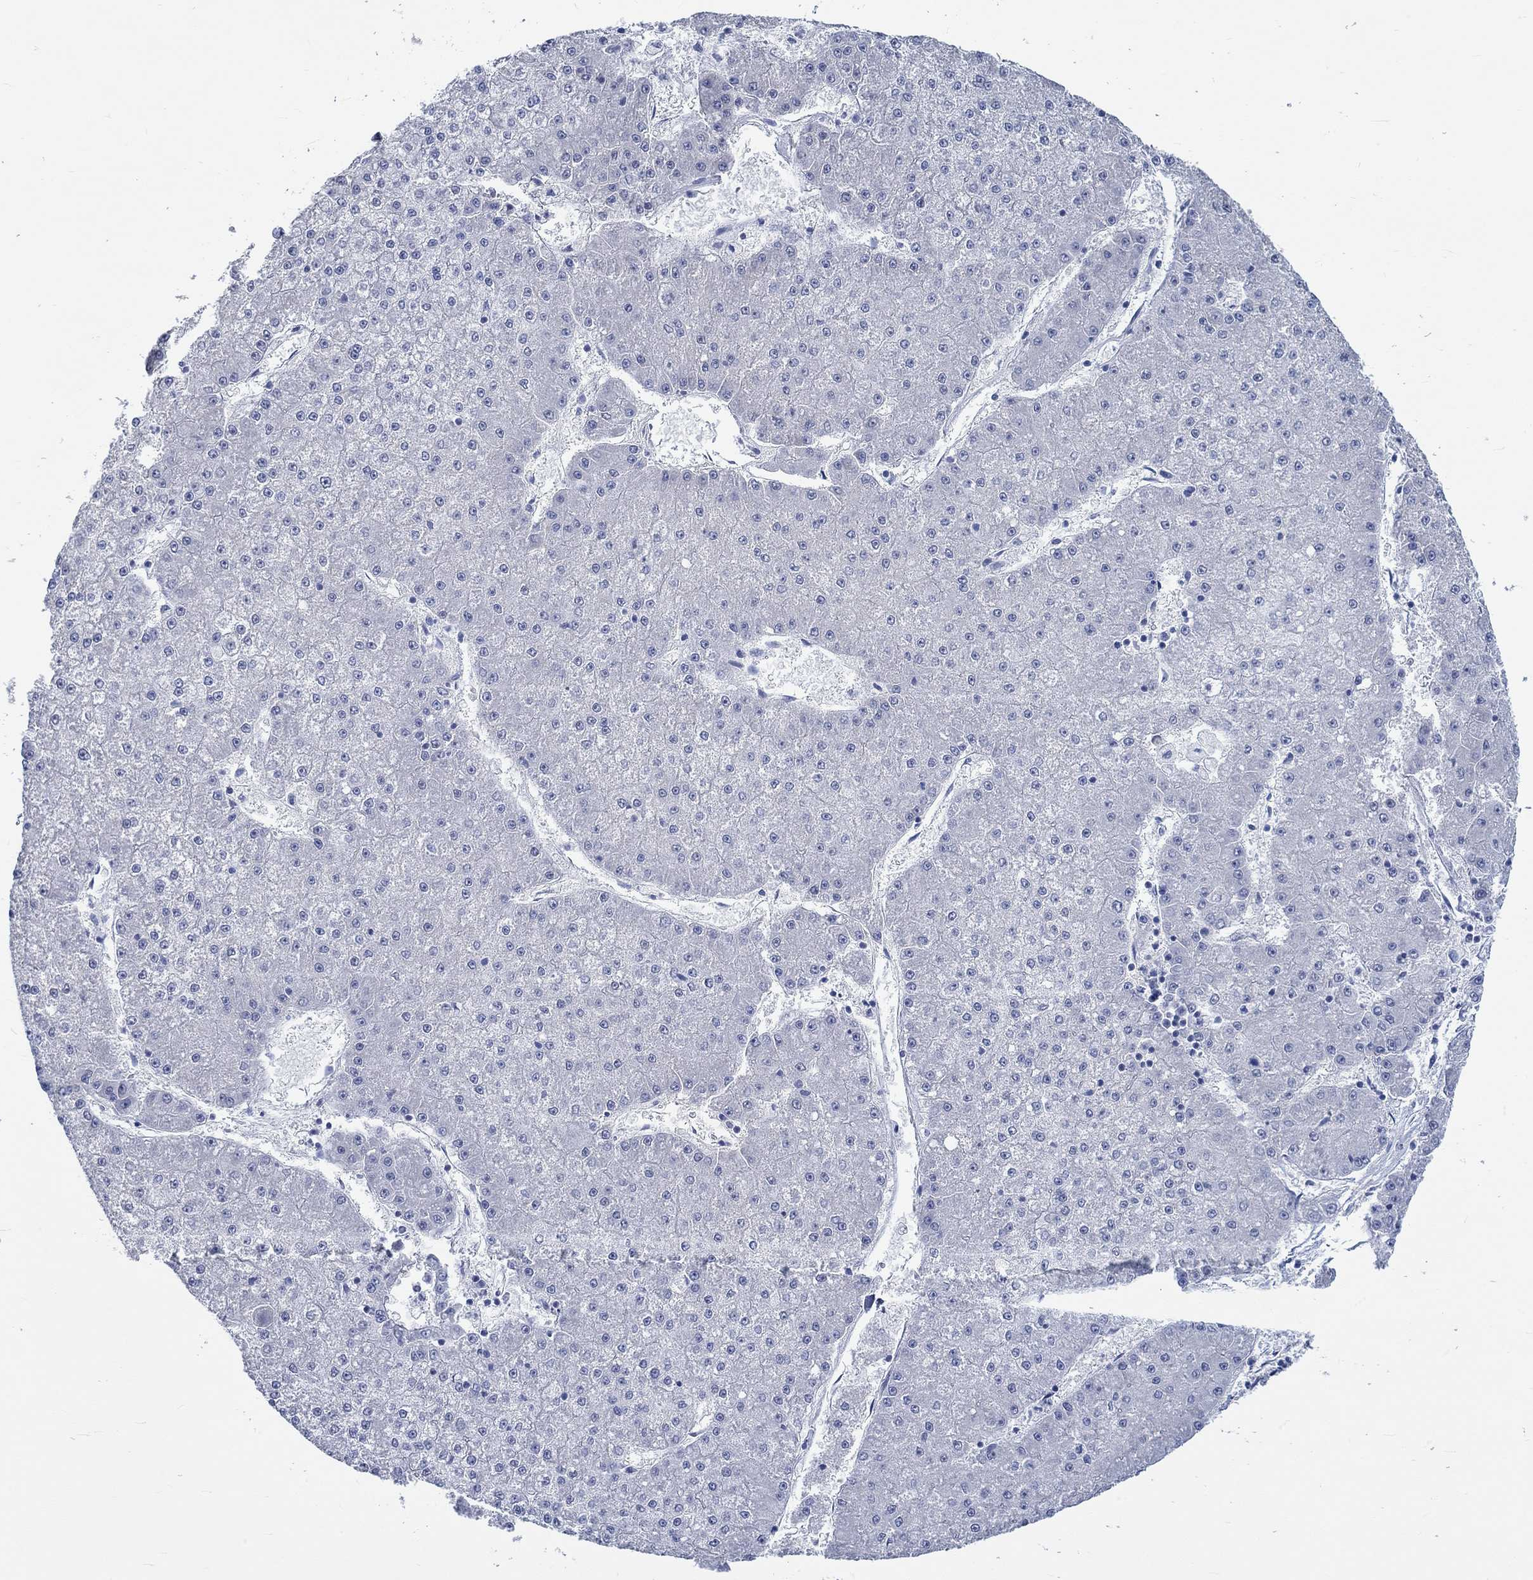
{"staining": {"intensity": "negative", "quantity": "none", "location": "none"}, "tissue": "liver cancer", "cell_type": "Tumor cells", "image_type": "cancer", "snomed": [{"axis": "morphology", "description": "Carcinoma, Hepatocellular, NOS"}, {"axis": "topography", "description": "Liver"}], "caption": "Liver cancer was stained to show a protein in brown. There is no significant expression in tumor cells.", "gene": "C4orf47", "patient": {"sex": "male", "age": 73}}